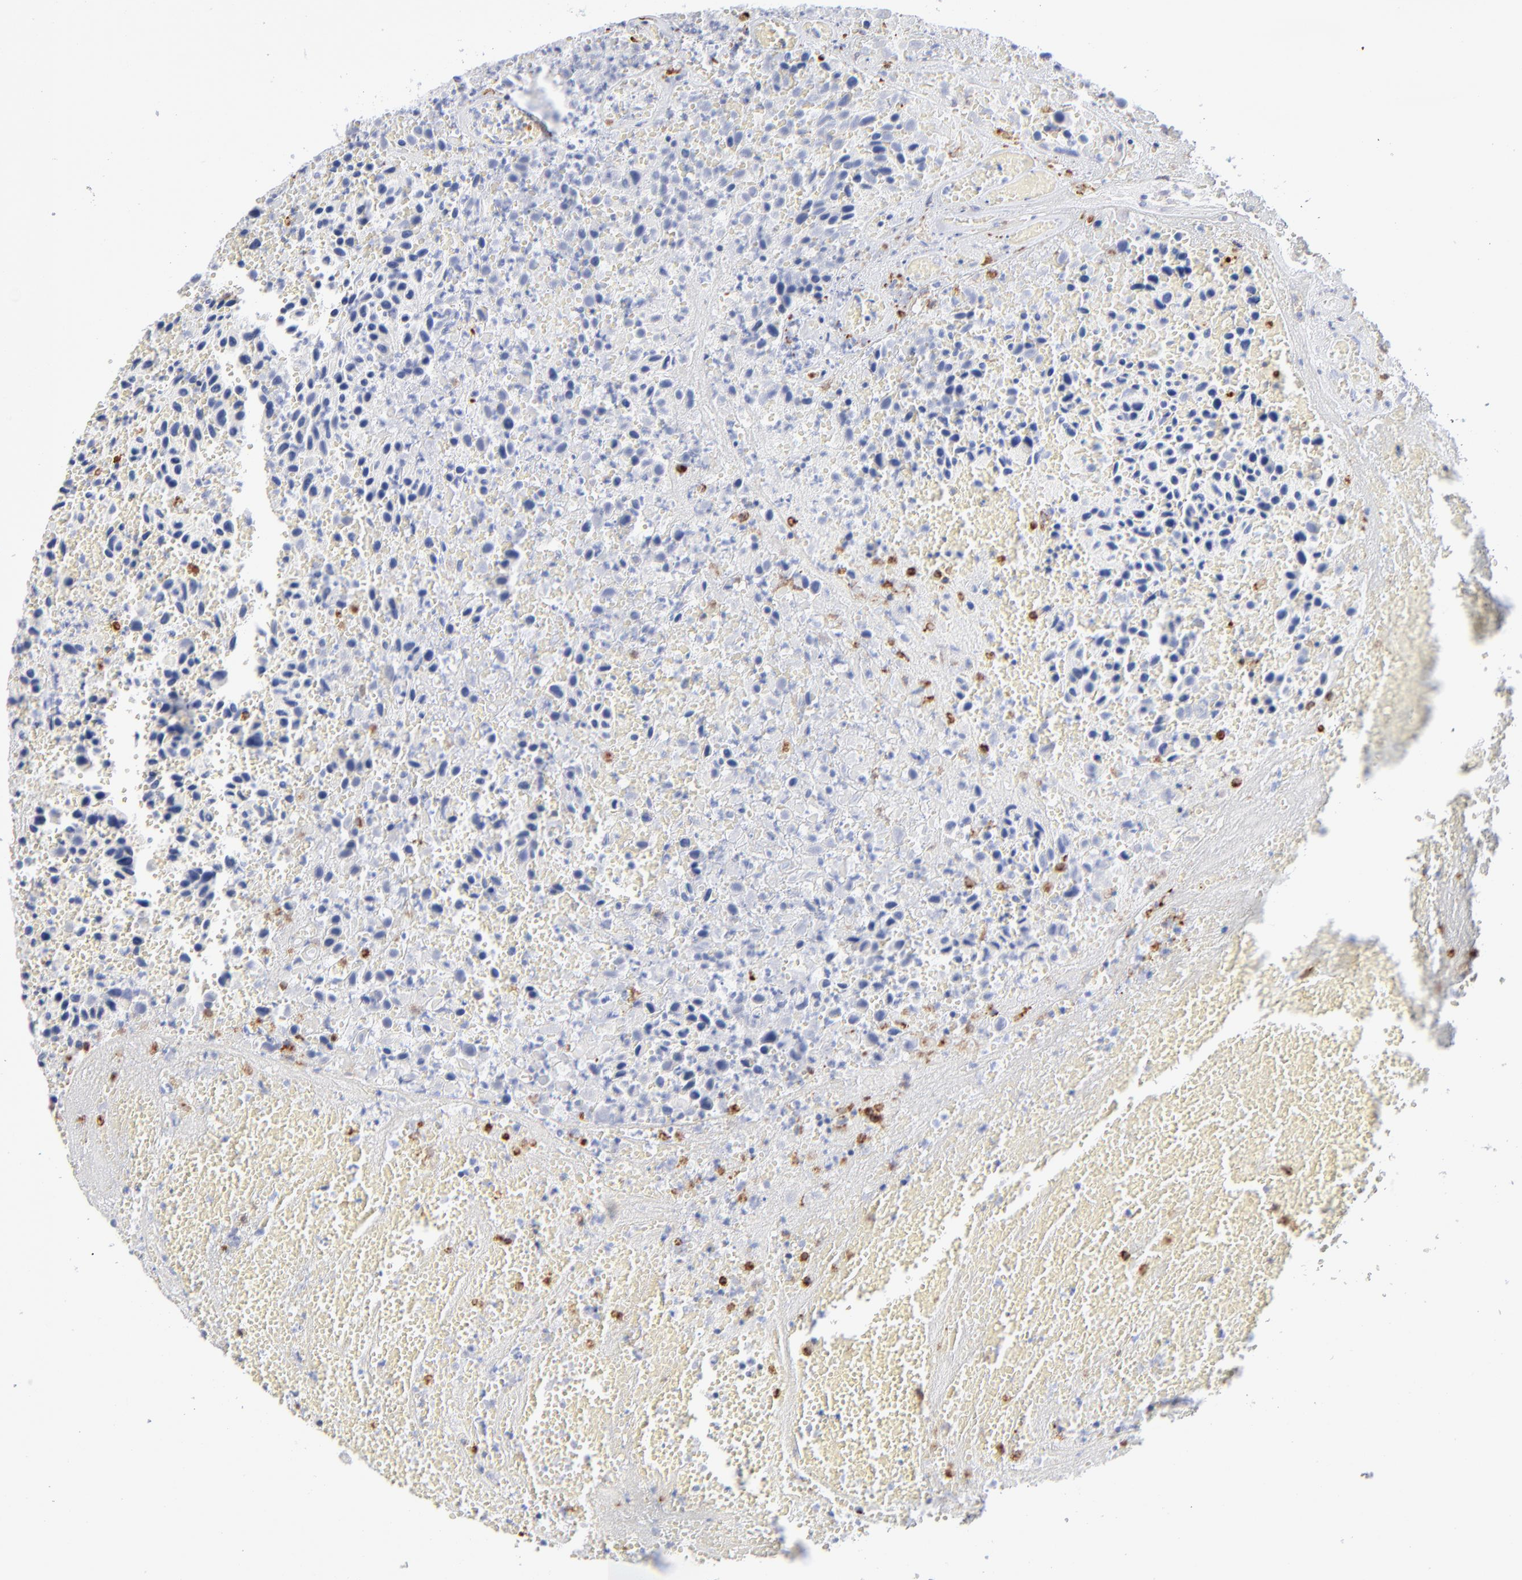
{"staining": {"intensity": "negative", "quantity": "none", "location": "none"}, "tissue": "urothelial cancer", "cell_type": "Tumor cells", "image_type": "cancer", "snomed": [{"axis": "morphology", "description": "Urothelial carcinoma, High grade"}, {"axis": "topography", "description": "Urinary bladder"}], "caption": "A high-resolution image shows immunohistochemistry staining of urothelial carcinoma (high-grade), which displays no significant expression in tumor cells.", "gene": "CD180", "patient": {"sex": "male", "age": 66}}